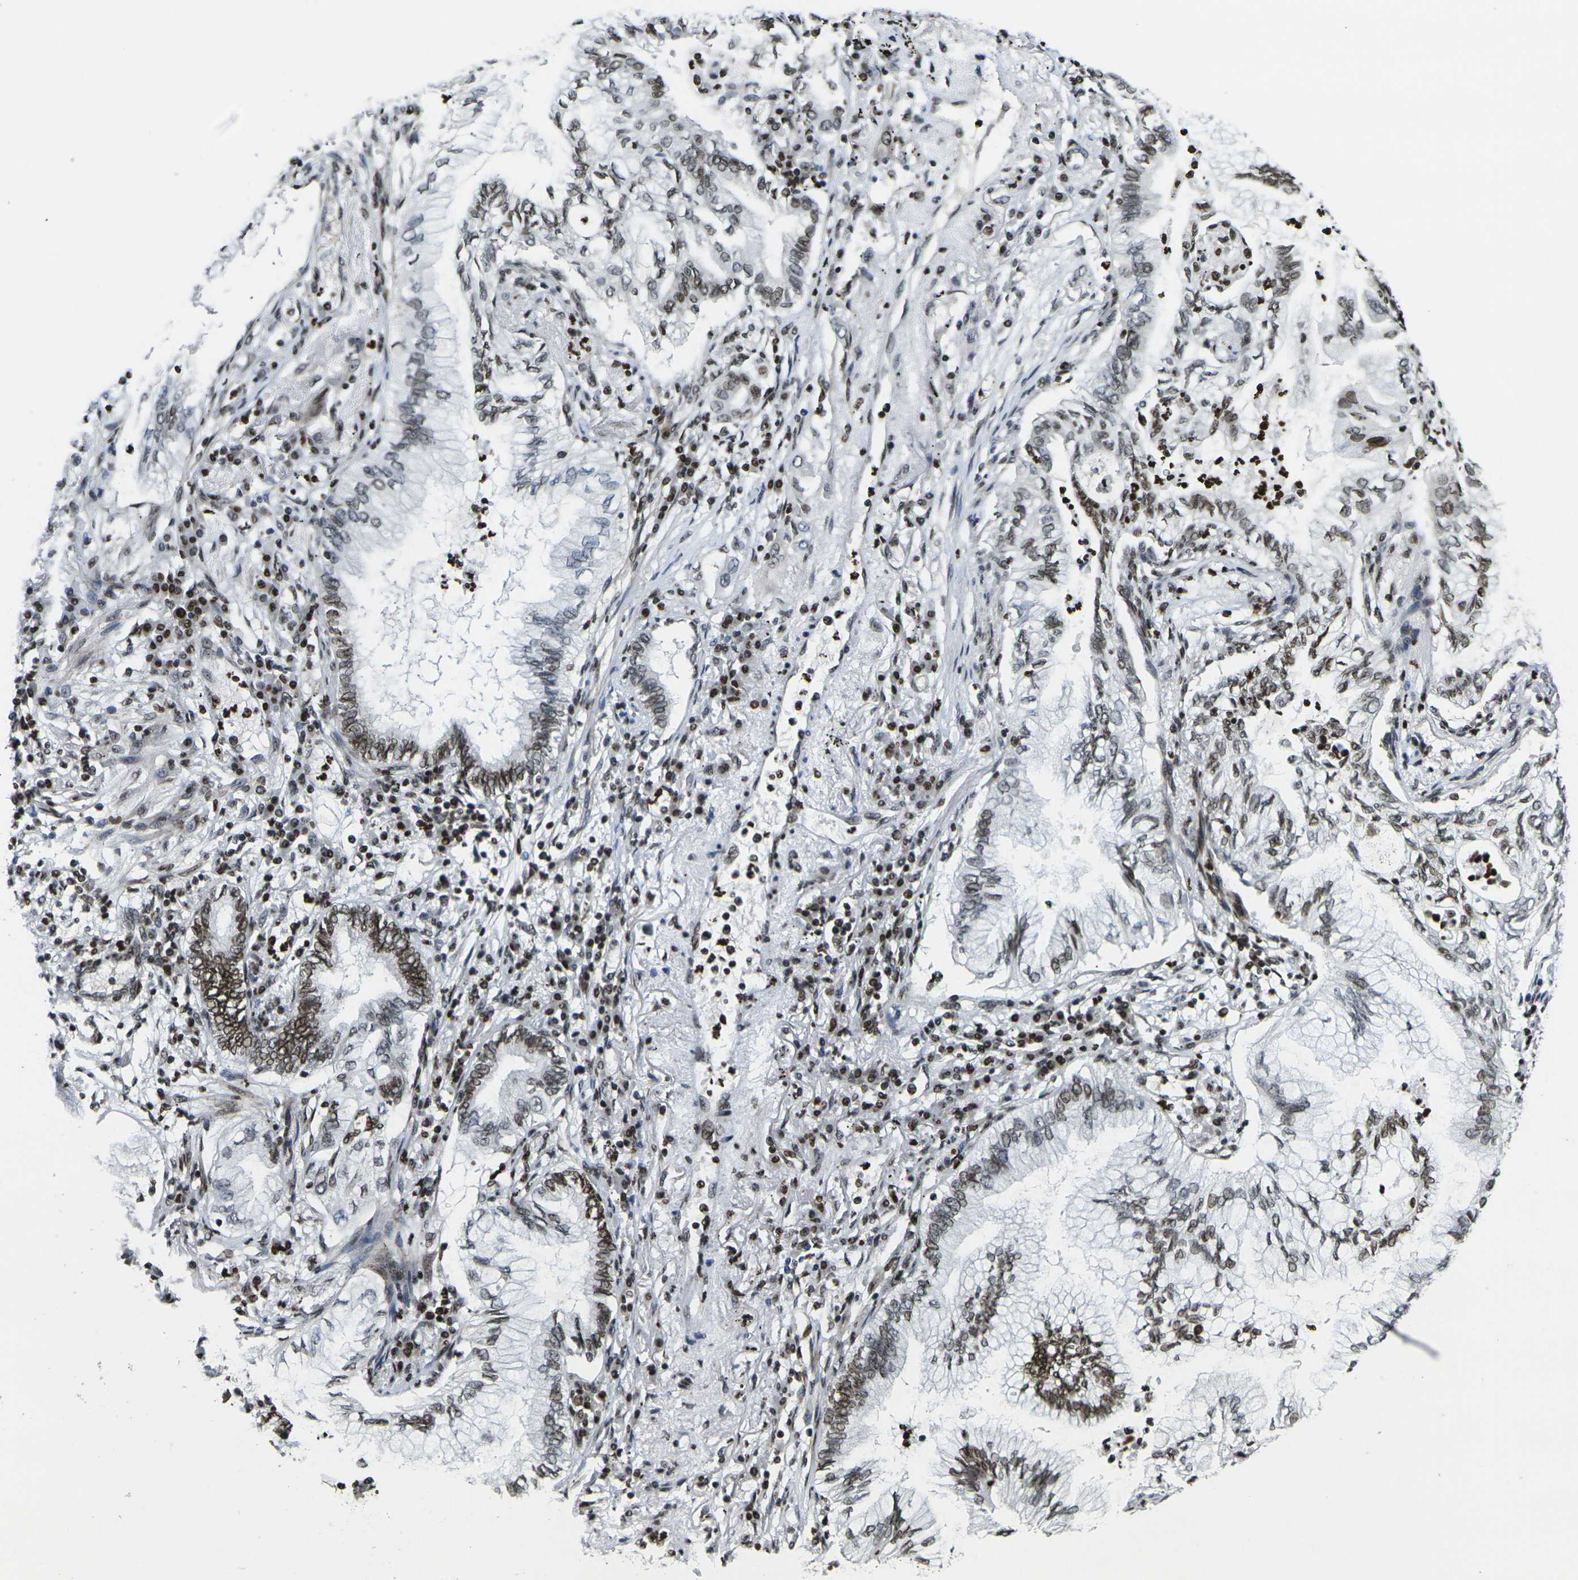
{"staining": {"intensity": "moderate", "quantity": "25%-75%", "location": "nuclear"}, "tissue": "lung cancer", "cell_type": "Tumor cells", "image_type": "cancer", "snomed": [{"axis": "morphology", "description": "Normal tissue, NOS"}, {"axis": "morphology", "description": "Adenocarcinoma, NOS"}, {"axis": "topography", "description": "Bronchus"}, {"axis": "topography", "description": "Lung"}], "caption": "DAB immunohistochemical staining of human lung cancer displays moderate nuclear protein expression in approximately 25%-75% of tumor cells.", "gene": "H1-10", "patient": {"sex": "female", "age": 70}}